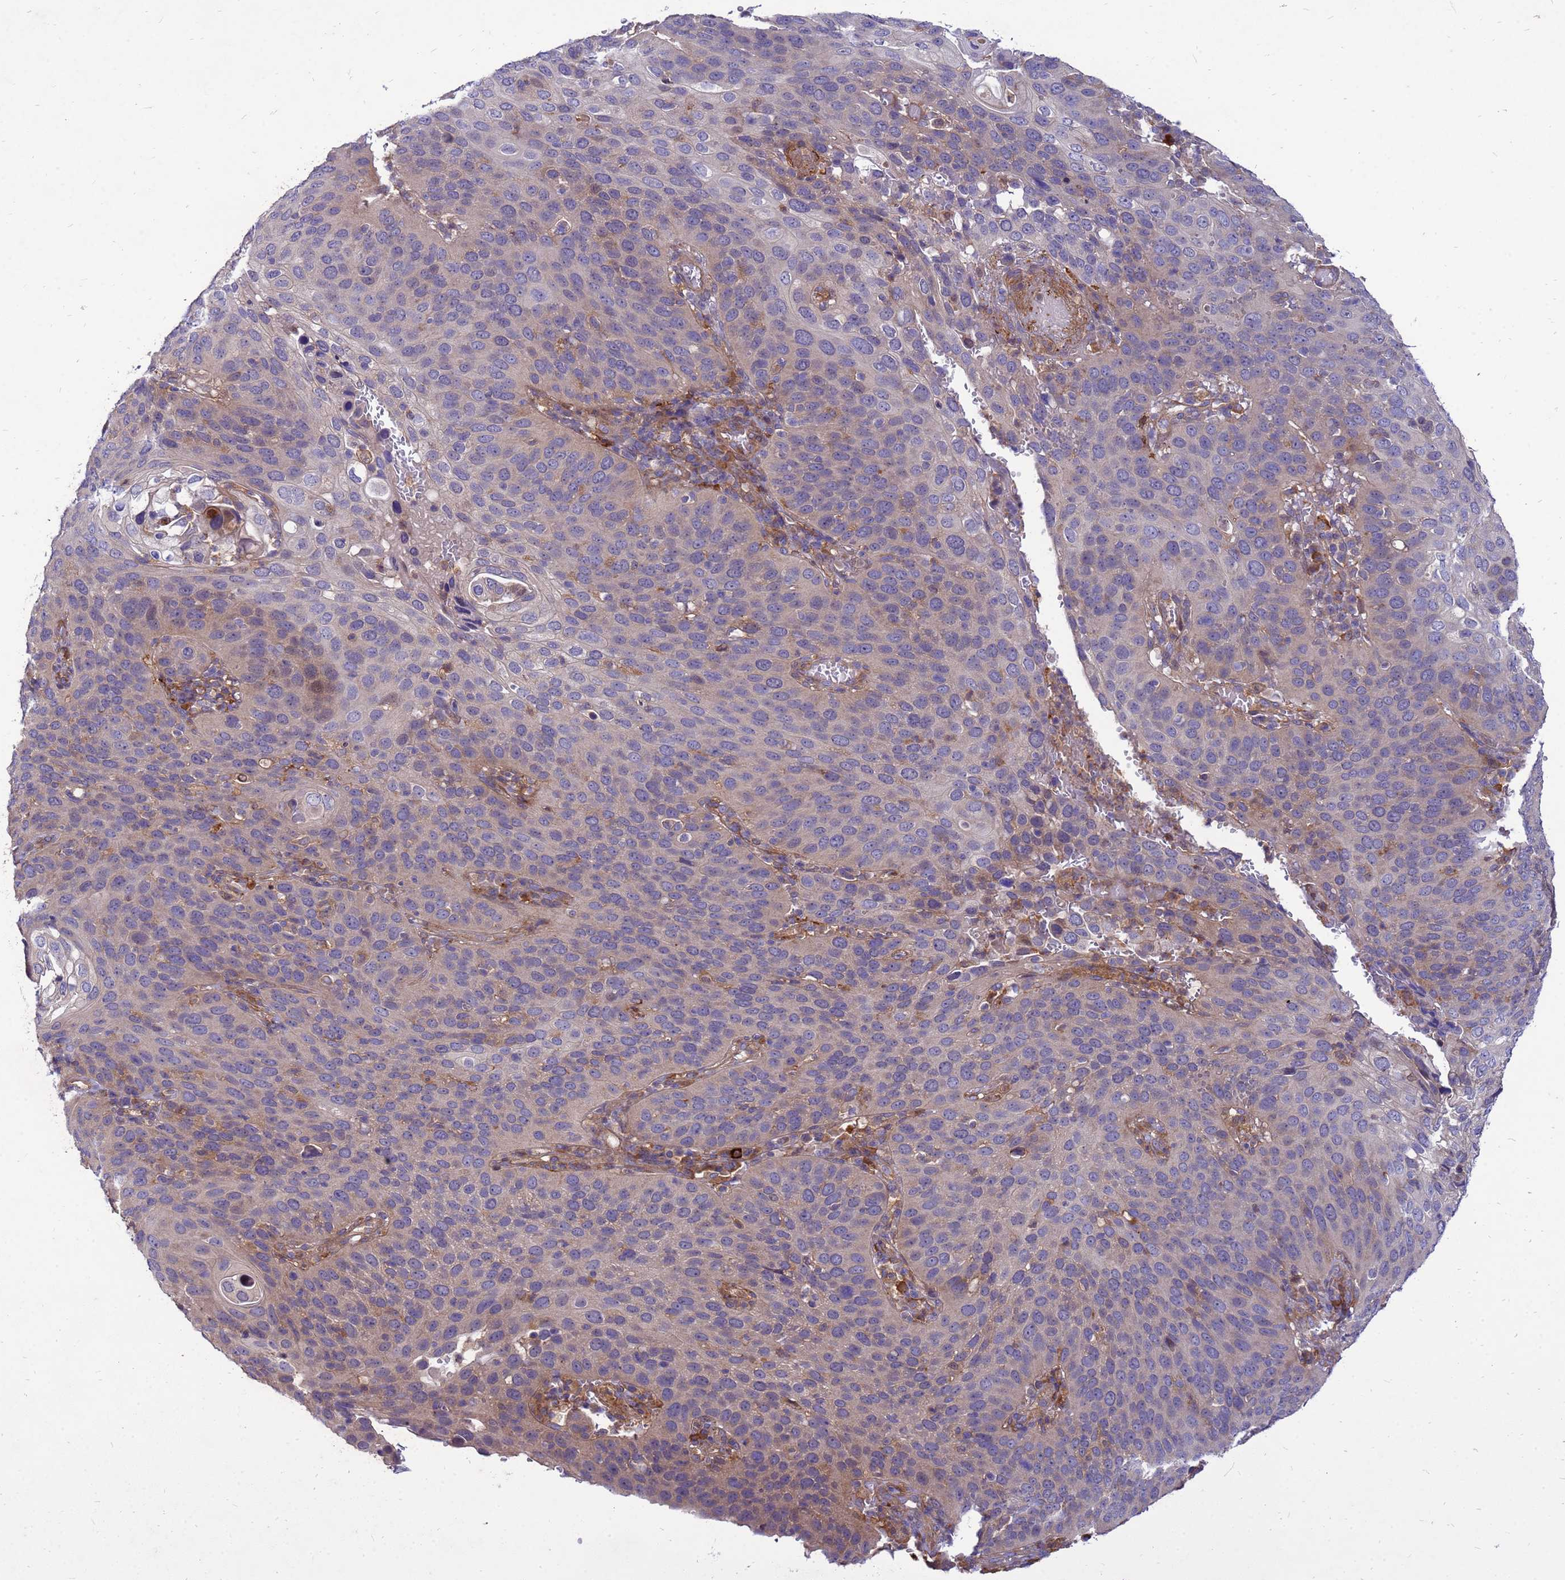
{"staining": {"intensity": "weak", "quantity": "<25%", "location": "cytoplasmic/membranous"}, "tissue": "cervical cancer", "cell_type": "Tumor cells", "image_type": "cancer", "snomed": [{"axis": "morphology", "description": "Squamous cell carcinoma, NOS"}, {"axis": "topography", "description": "Cervix"}], "caption": "Micrograph shows no protein positivity in tumor cells of cervical squamous cell carcinoma tissue.", "gene": "RNF215", "patient": {"sex": "female", "age": 36}}